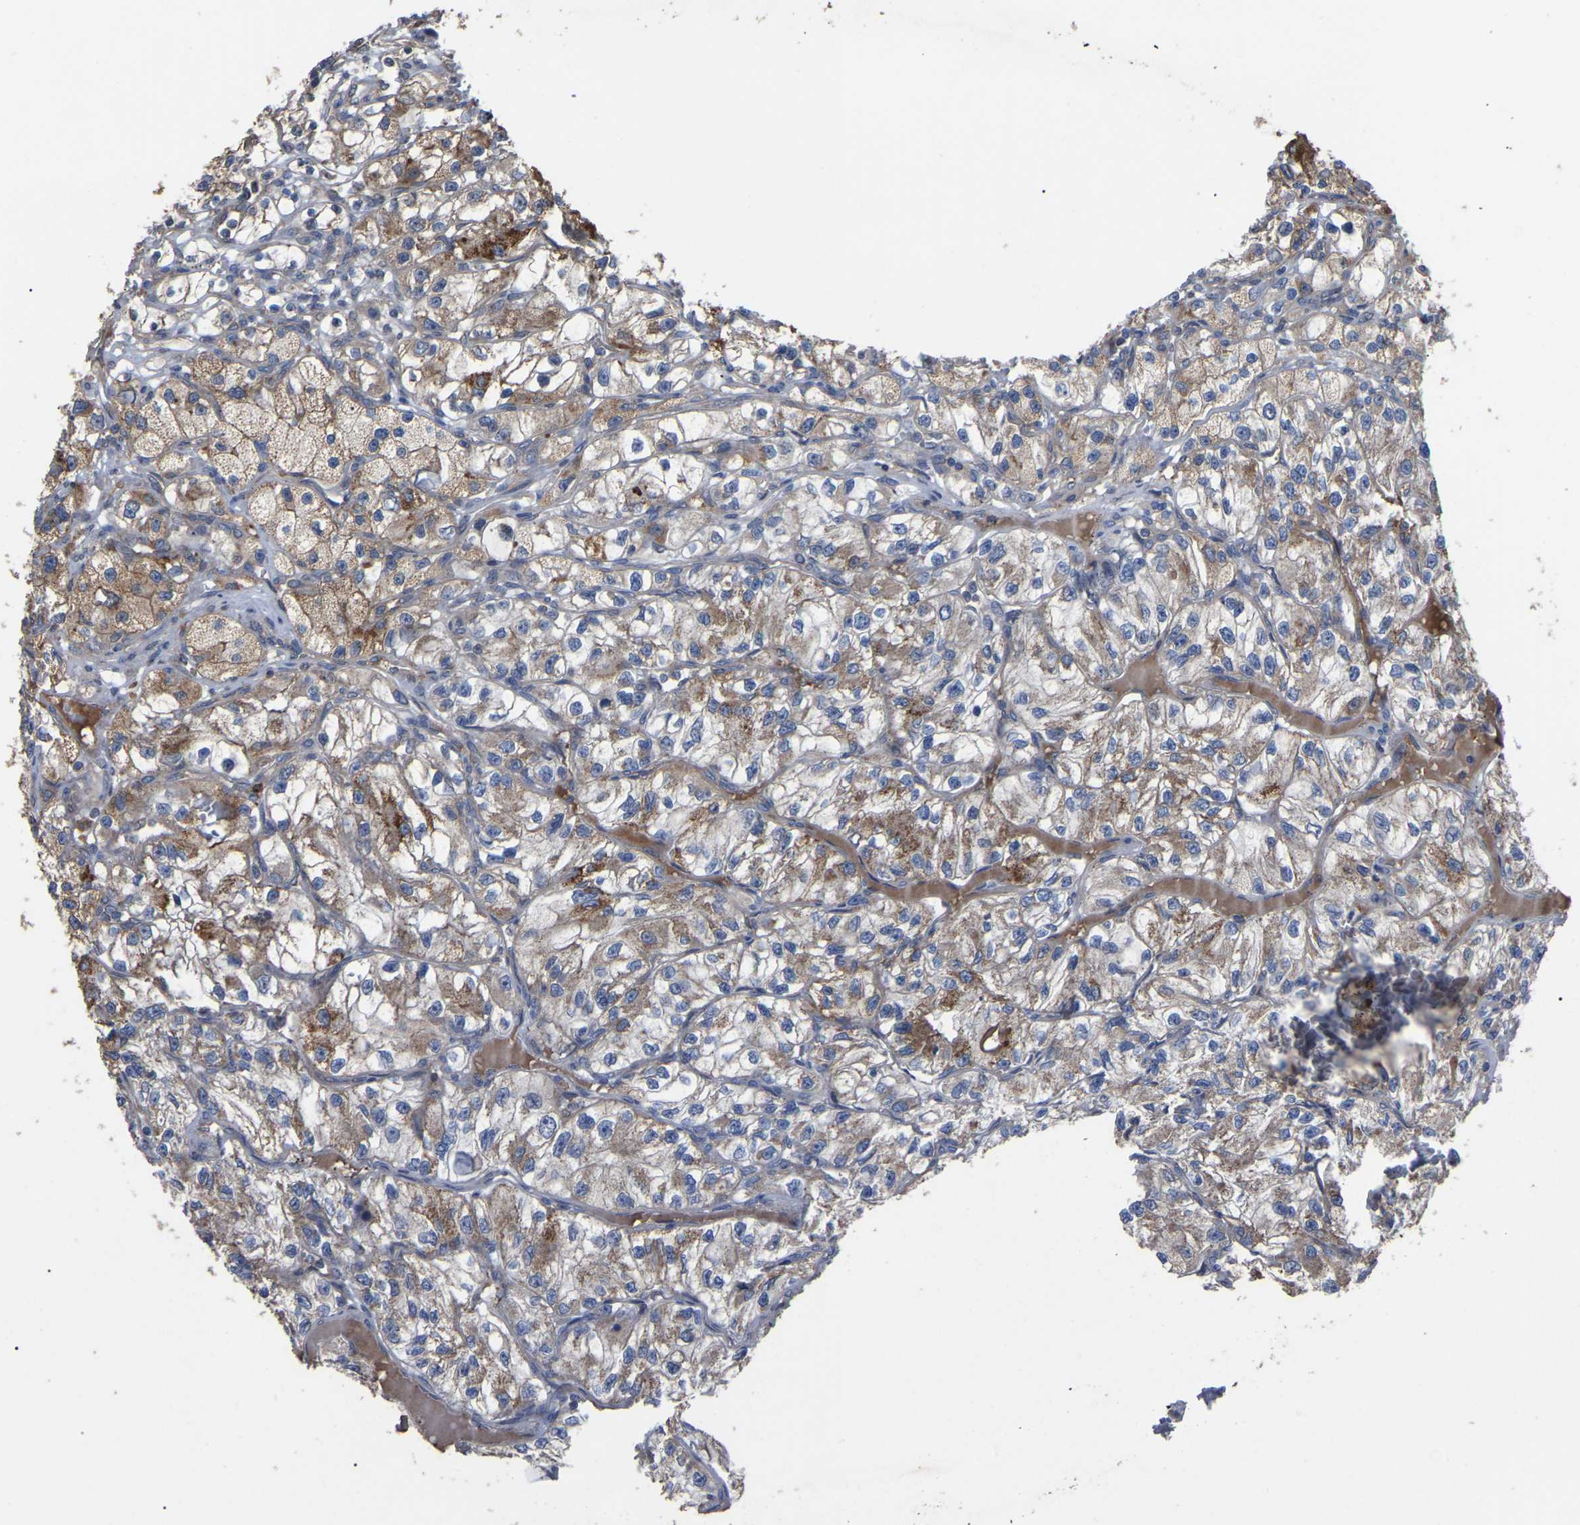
{"staining": {"intensity": "moderate", "quantity": ">75%", "location": "cytoplasmic/membranous"}, "tissue": "renal cancer", "cell_type": "Tumor cells", "image_type": "cancer", "snomed": [{"axis": "morphology", "description": "Adenocarcinoma, NOS"}, {"axis": "topography", "description": "Kidney"}], "caption": "Protein staining of adenocarcinoma (renal) tissue shows moderate cytoplasmic/membranous staining in about >75% of tumor cells.", "gene": "GCC1", "patient": {"sex": "female", "age": 57}}